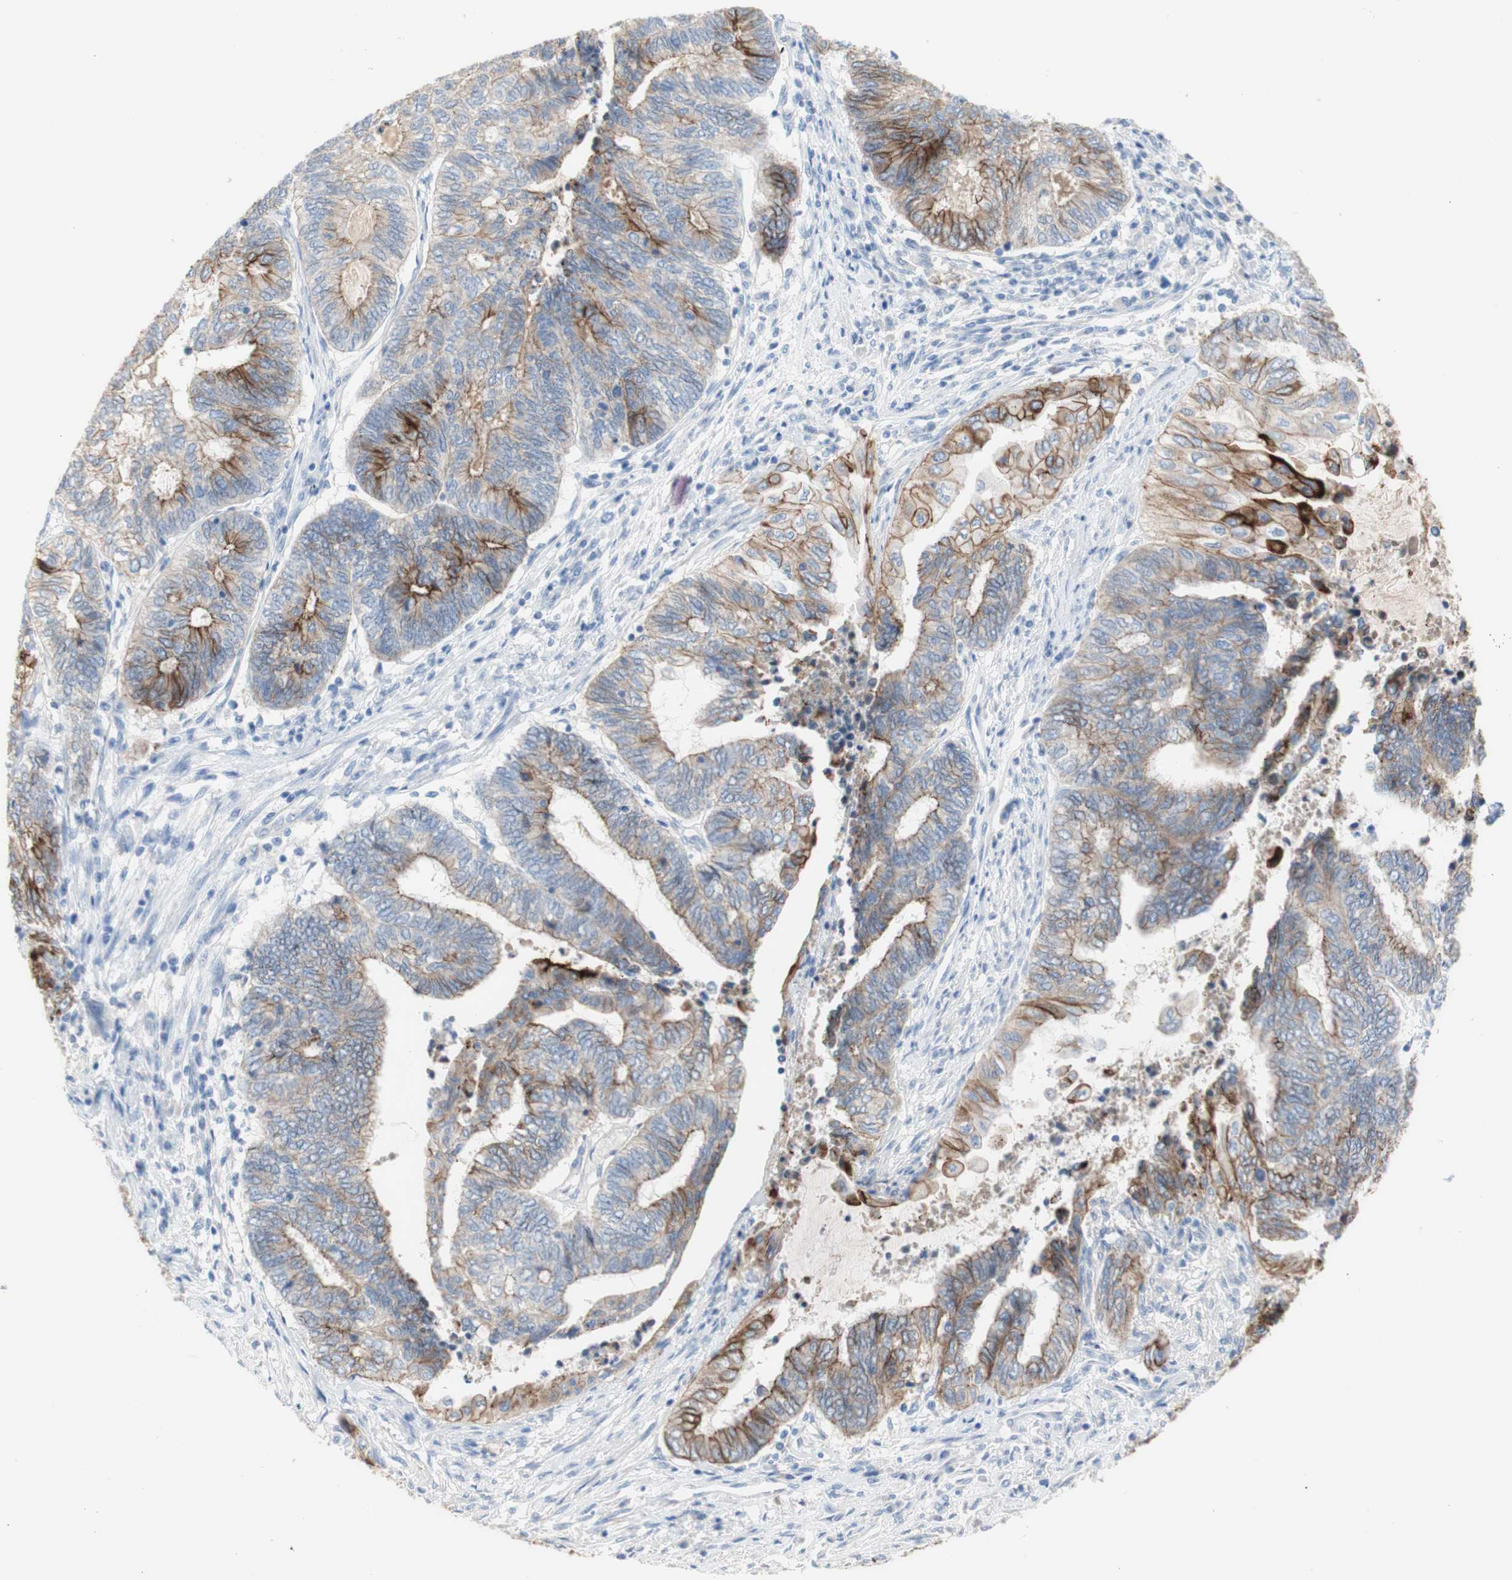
{"staining": {"intensity": "moderate", "quantity": "25%-75%", "location": "cytoplasmic/membranous"}, "tissue": "endometrial cancer", "cell_type": "Tumor cells", "image_type": "cancer", "snomed": [{"axis": "morphology", "description": "Adenocarcinoma, NOS"}, {"axis": "topography", "description": "Uterus"}, {"axis": "topography", "description": "Endometrium"}], "caption": "Adenocarcinoma (endometrial) stained with DAB immunohistochemistry demonstrates medium levels of moderate cytoplasmic/membranous positivity in about 25%-75% of tumor cells. (IHC, brightfield microscopy, high magnification).", "gene": "DSC2", "patient": {"sex": "female", "age": 70}}